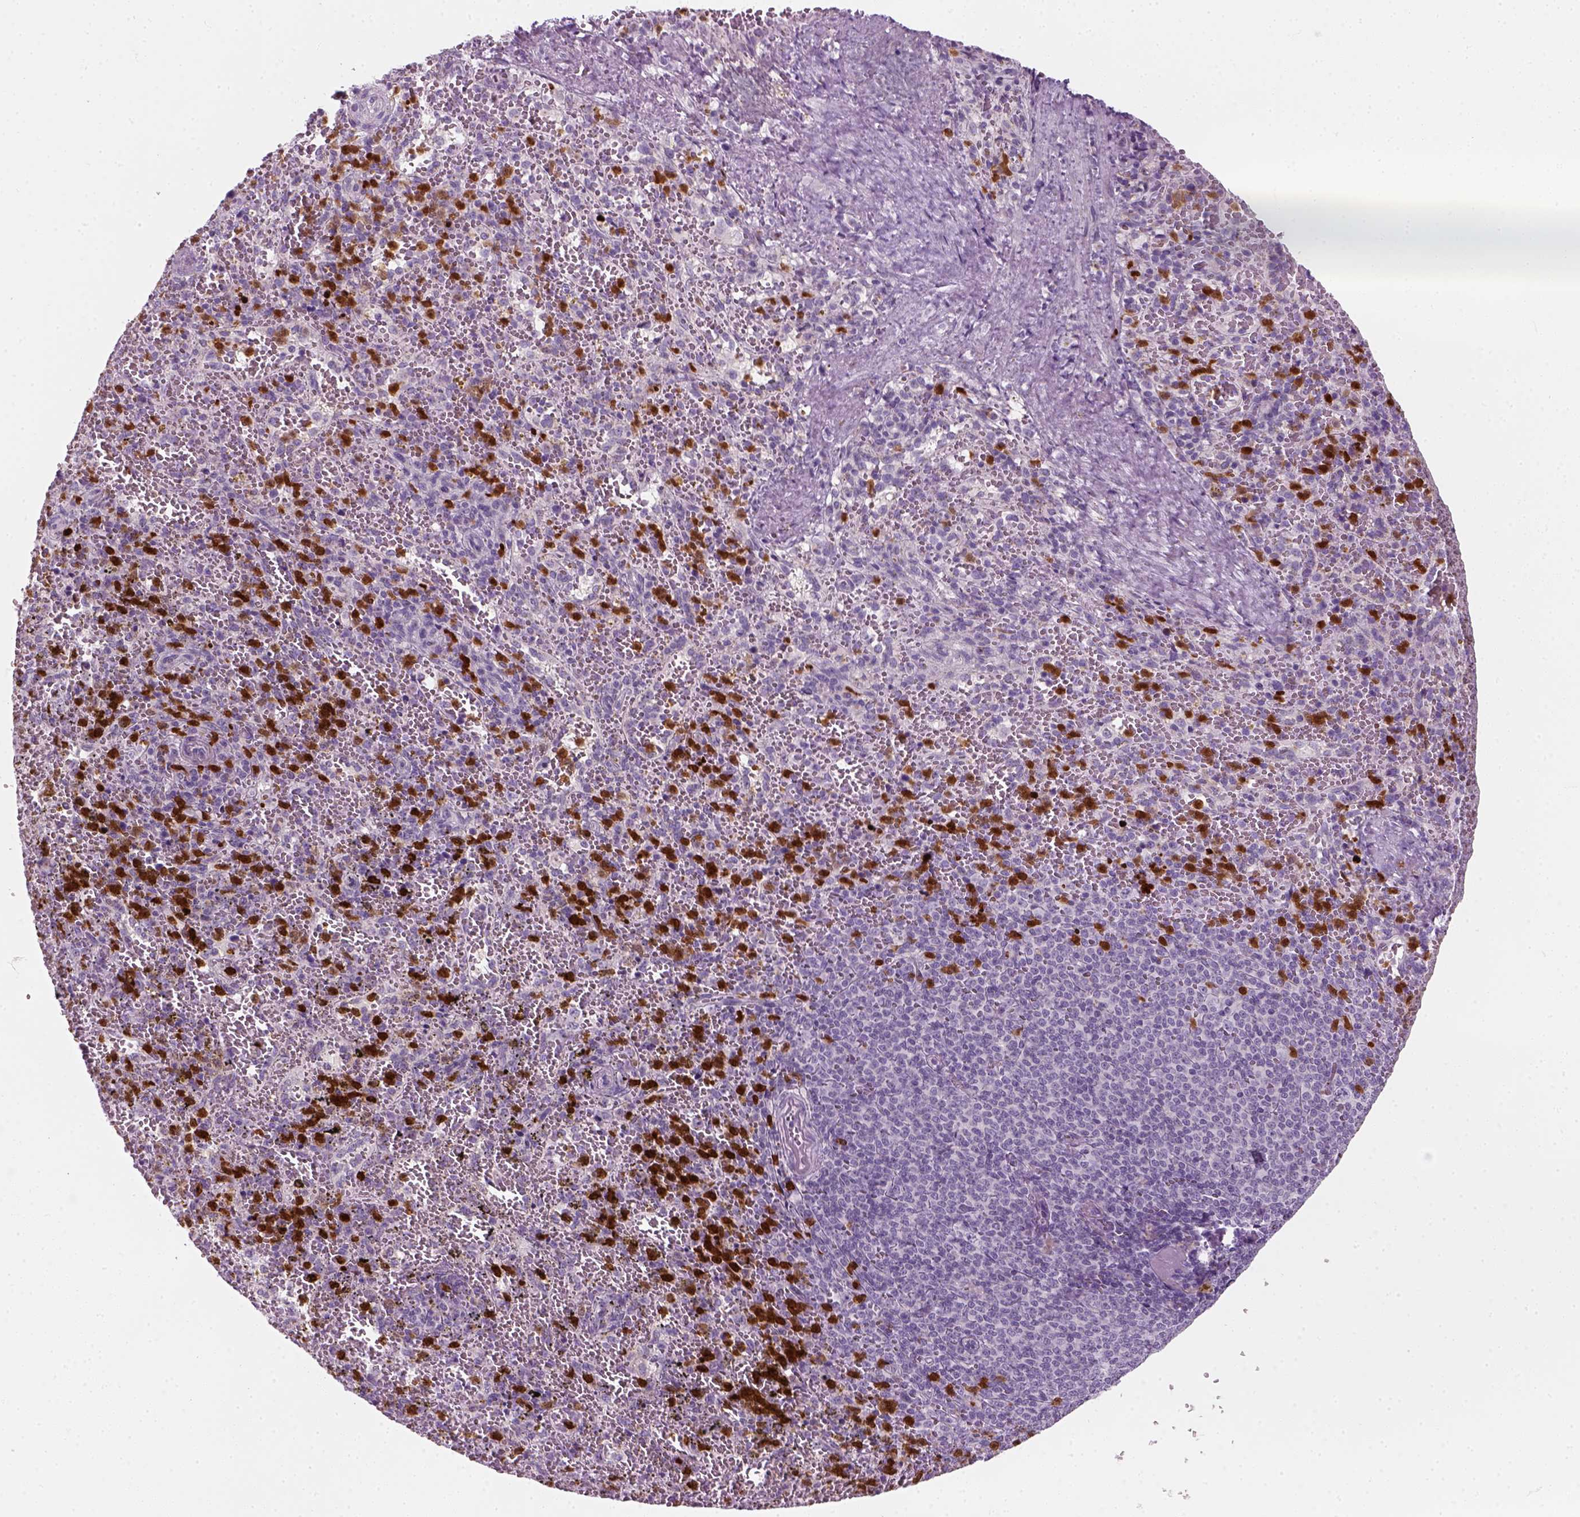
{"staining": {"intensity": "strong", "quantity": "25%-75%", "location": "nuclear"}, "tissue": "spleen", "cell_type": "Cells in red pulp", "image_type": "normal", "snomed": [{"axis": "morphology", "description": "Normal tissue, NOS"}, {"axis": "topography", "description": "Spleen"}], "caption": "Spleen stained with a brown dye reveals strong nuclear positive positivity in approximately 25%-75% of cells in red pulp.", "gene": "IL4", "patient": {"sex": "female", "age": 50}}